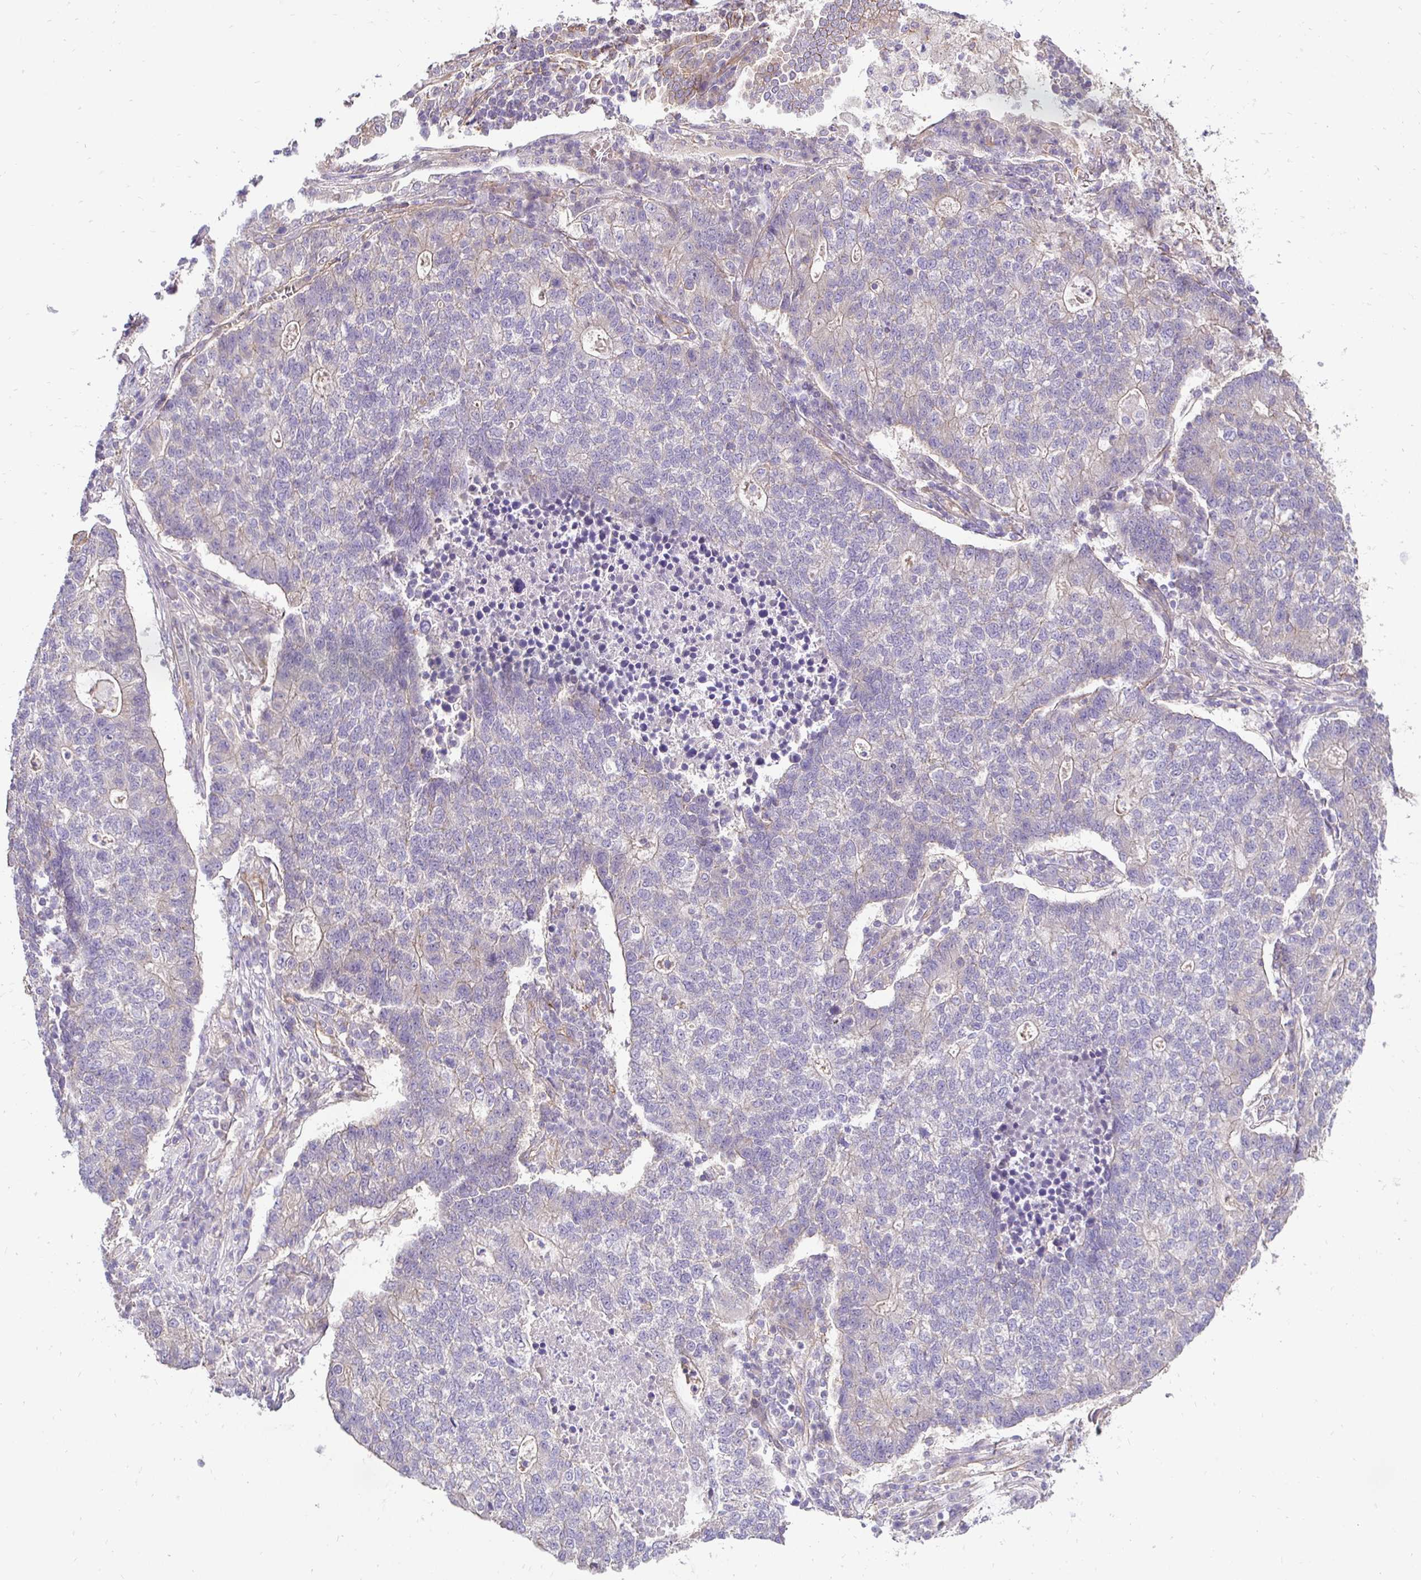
{"staining": {"intensity": "negative", "quantity": "none", "location": "none"}, "tissue": "lung cancer", "cell_type": "Tumor cells", "image_type": "cancer", "snomed": [{"axis": "morphology", "description": "Adenocarcinoma, NOS"}, {"axis": "topography", "description": "Lung"}], "caption": "There is no significant staining in tumor cells of adenocarcinoma (lung). The staining was performed using DAB (3,3'-diaminobenzidine) to visualize the protein expression in brown, while the nuclei were stained in blue with hematoxylin (Magnification: 20x).", "gene": "SLC9A1", "patient": {"sex": "male", "age": 57}}